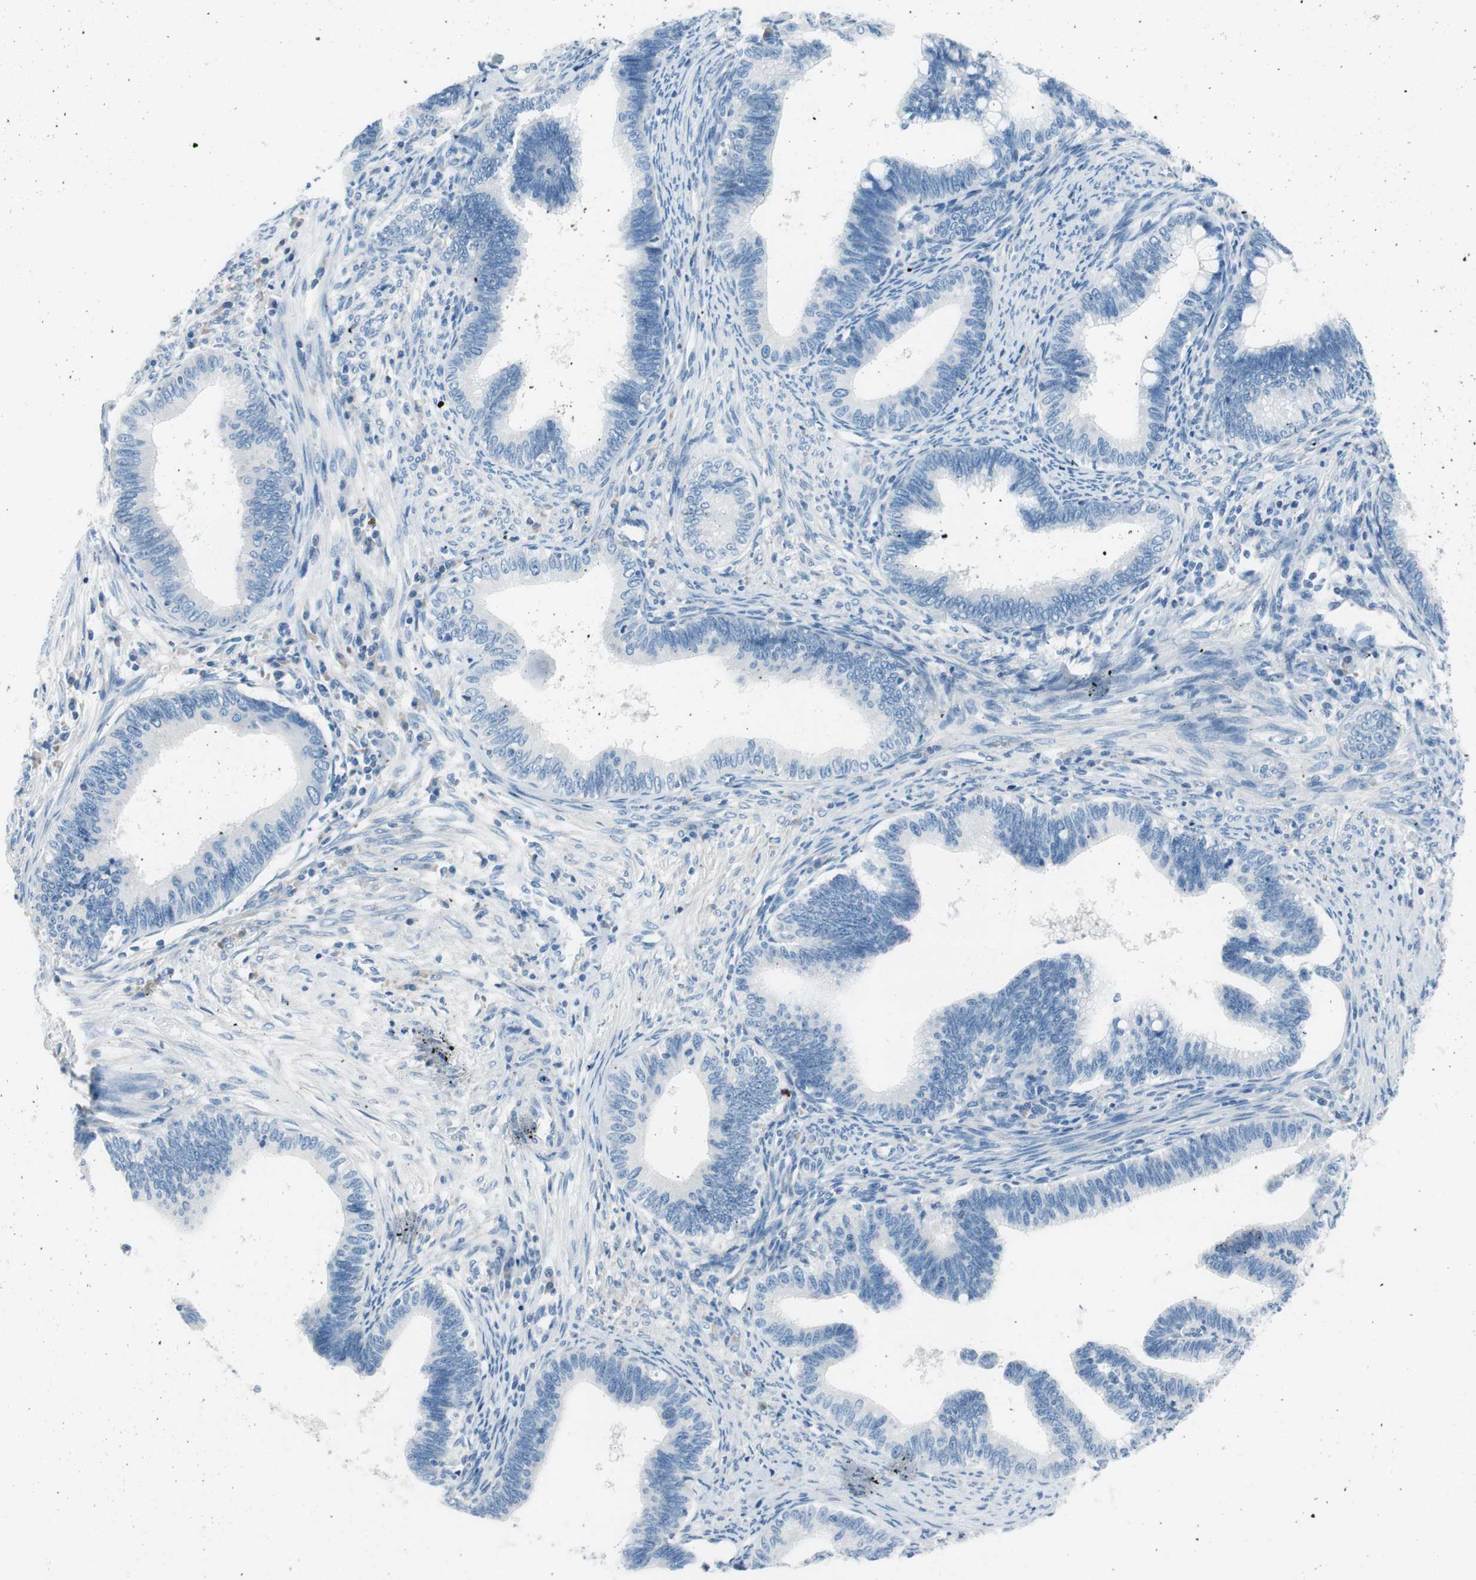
{"staining": {"intensity": "negative", "quantity": "none", "location": "none"}, "tissue": "cervical cancer", "cell_type": "Tumor cells", "image_type": "cancer", "snomed": [{"axis": "morphology", "description": "Adenocarcinoma, NOS"}, {"axis": "topography", "description": "Cervix"}], "caption": "Immunohistochemical staining of adenocarcinoma (cervical) shows no significant positivity in tumor cells.", "gene": "EVA1A", "patient": {"sex": "female", "age": 36}}